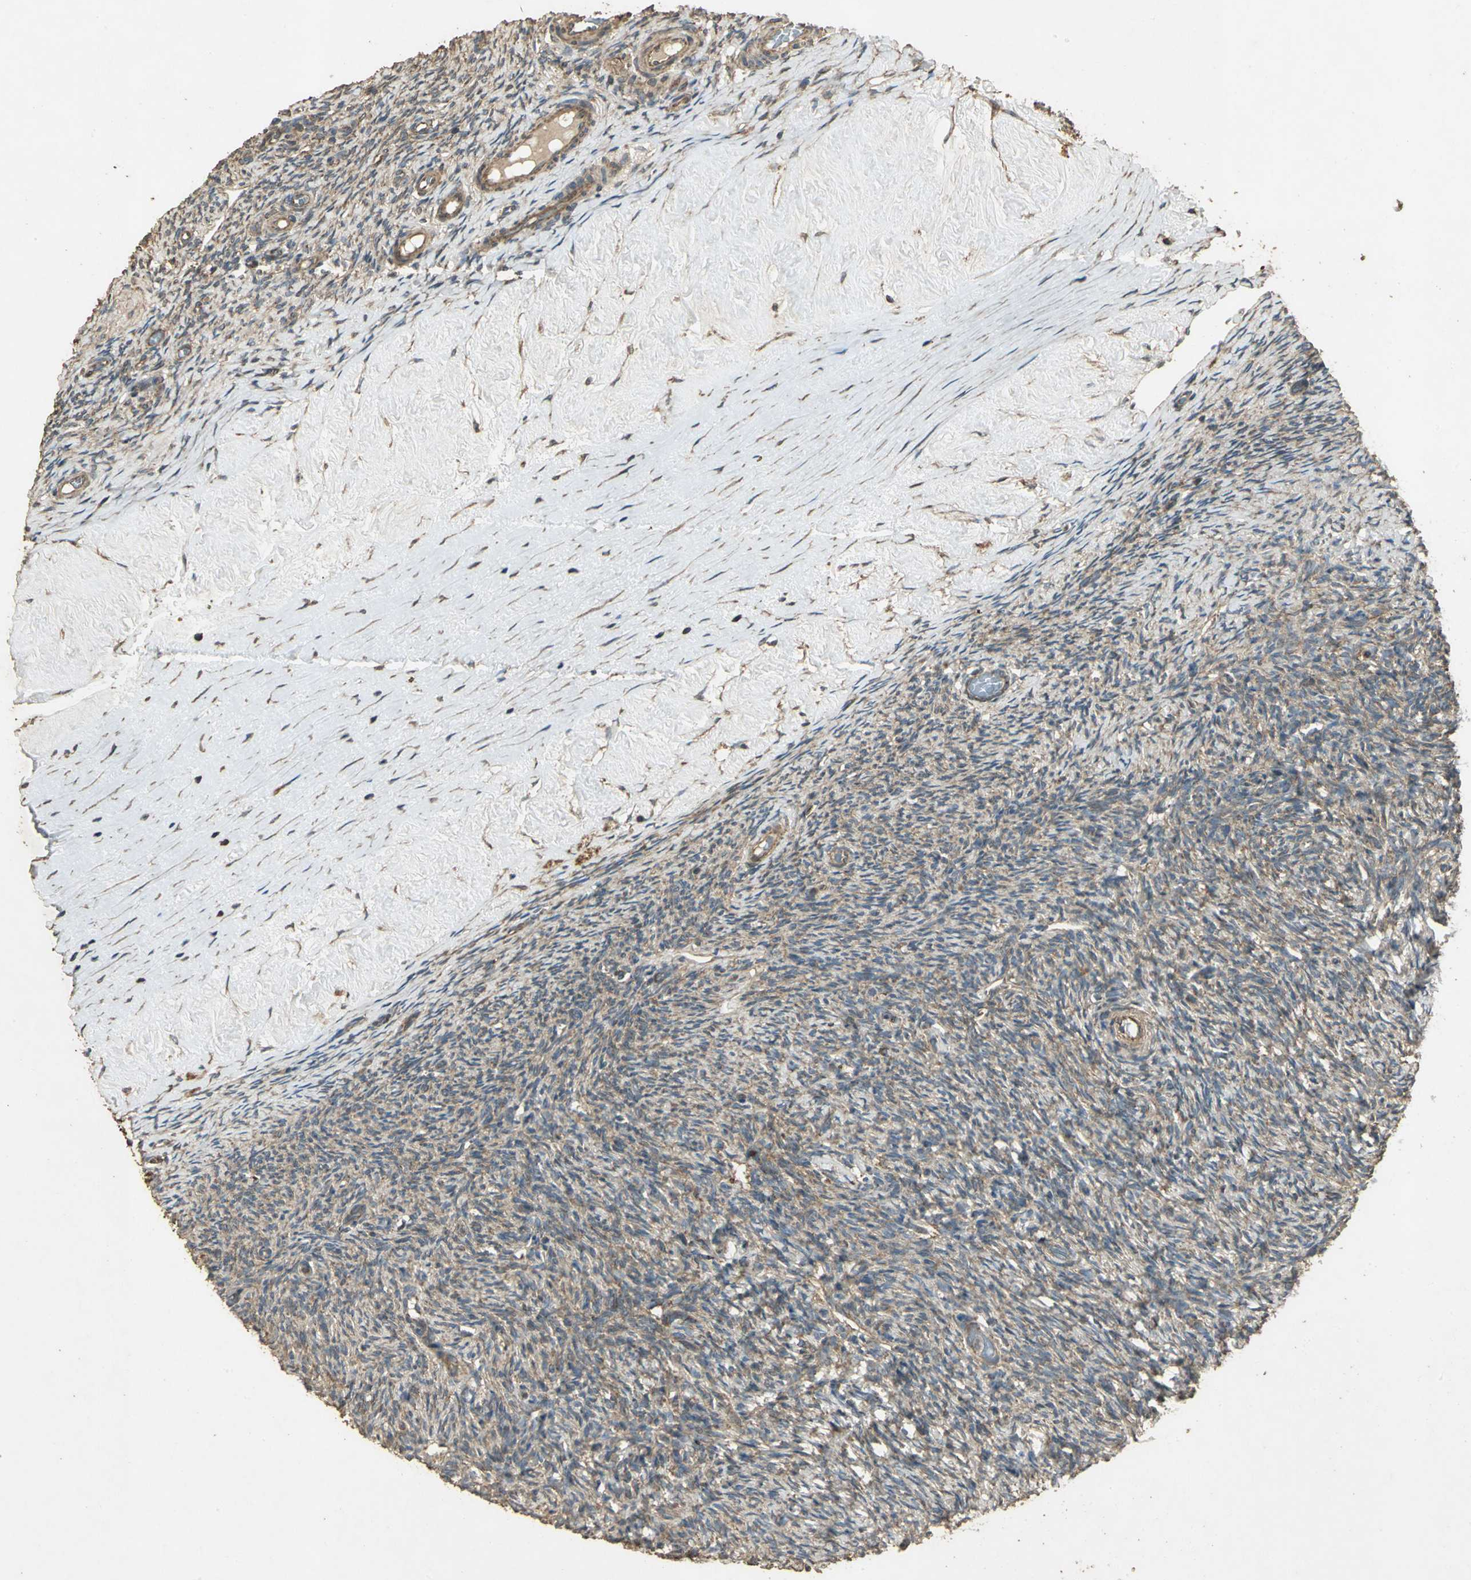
{"staining": {"intensity": "moderate", "quantity": "25%-75%", "location": "cytoplasmic/membranous"}, "tissue": "ovary", "cell_type": "Follicle cells", "image_type": "normal", "snomed": [{"axis": "morphology", "description": "Normal tissue, NOS"}, {"axis": "topography", "description": "Ovary"}], "caption": "The image shows immunohistochemical staining of unremarkable ovary. There is moderate cytoplasmic/membranous staining is present in approximately 25%-75% of follicle cells.", "gene": "KANK1", "patient": {"sex": "female", "age": 60}}